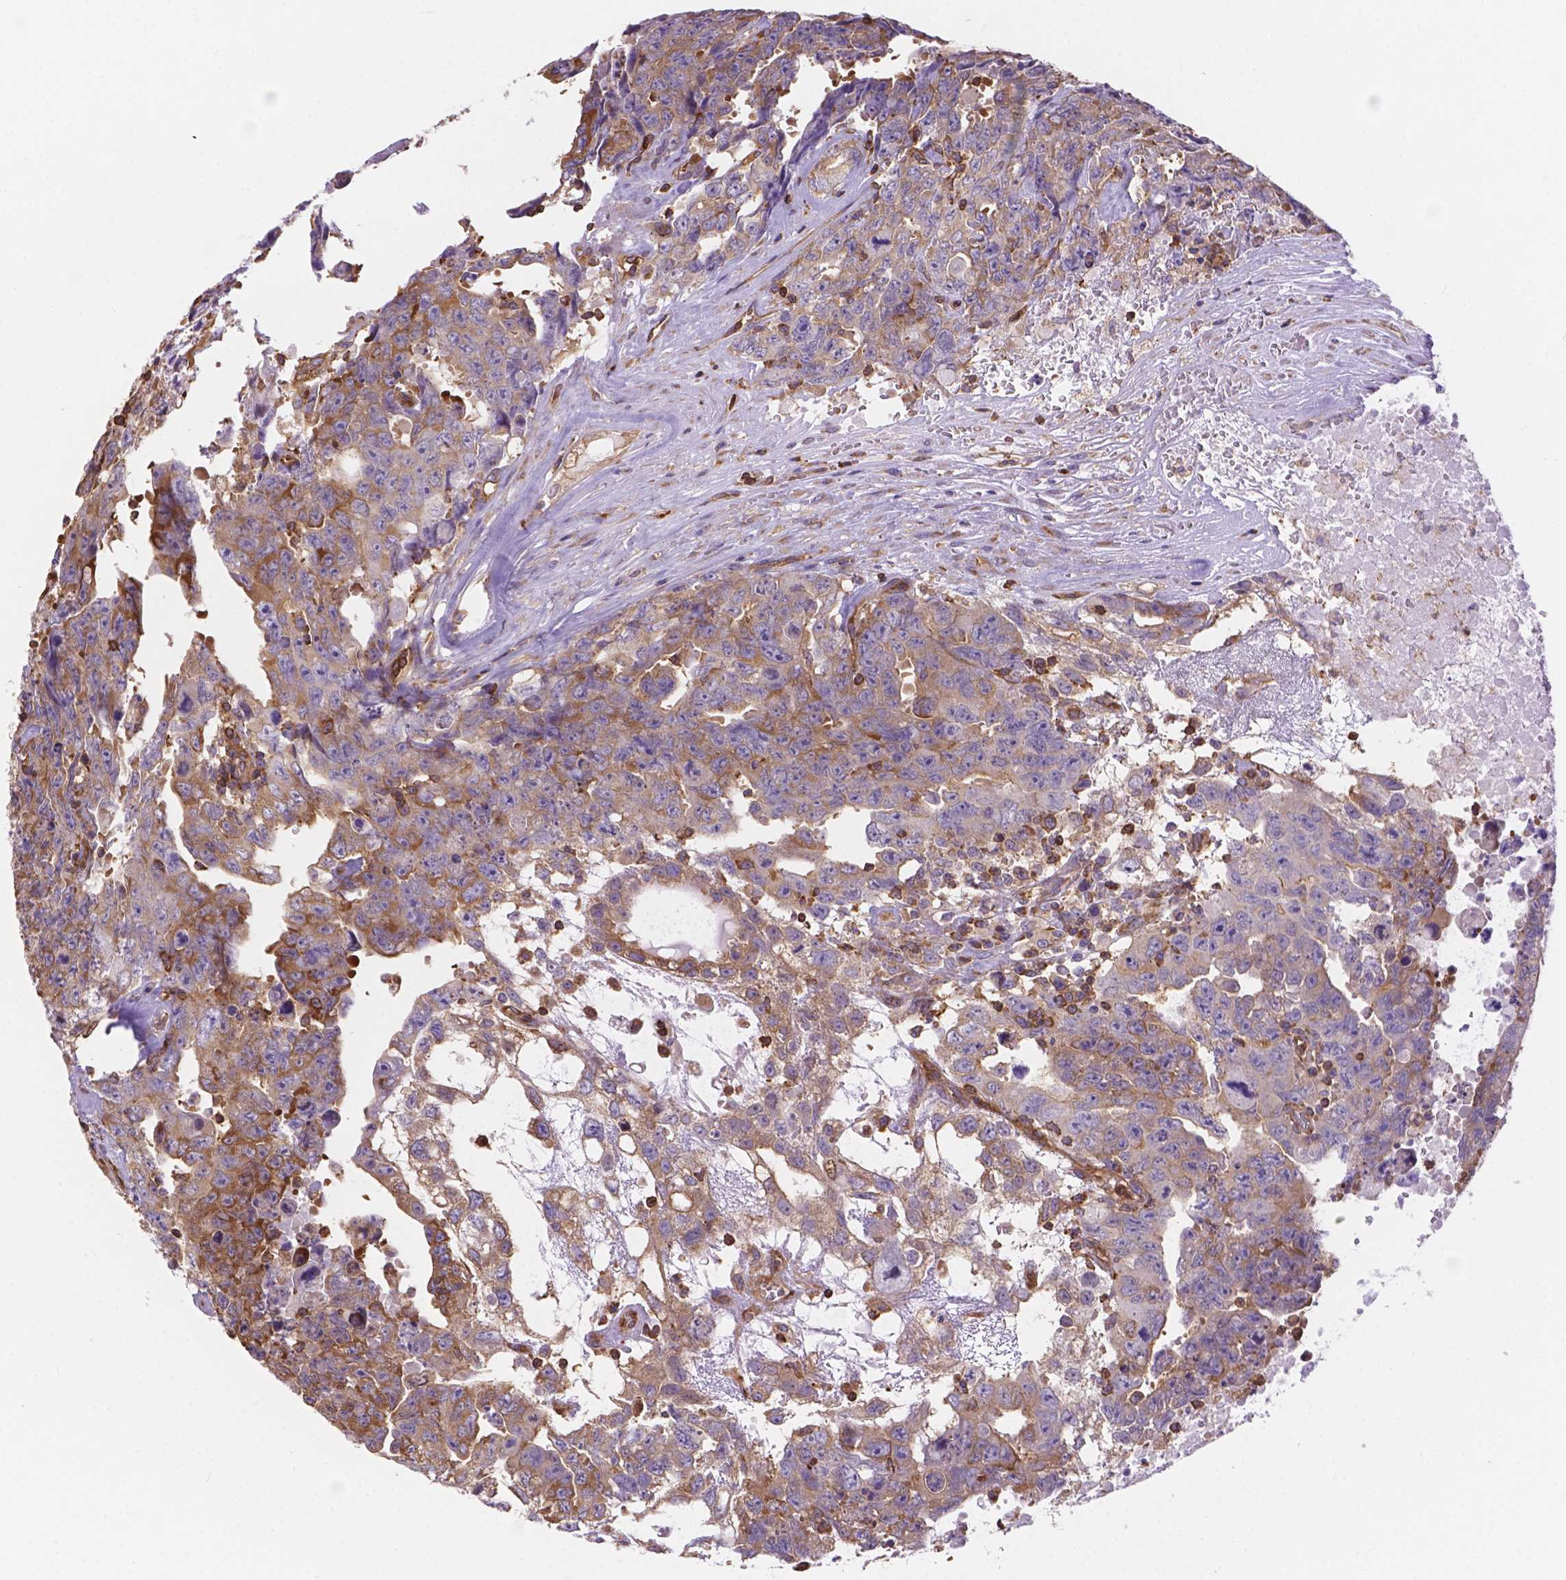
{"staining": {"intensity": "weak", "quantity": "25%-75%", "location": "cytoplasmic/membranous"}, "tissue": "testis cancer", "cell_type": "Tumor cells", "image_type": "cancer", "snomed": [{"axis": "morphology", "description": "Carcinoma, Embryonal, NOS"}, {"axis": "topography", "description": "Testis"}], "caption": "IHC of embryonal carcinoma (testis) displays low levels of weak cytoplasmic/membranous positivity in about 25%-75% of tumor cells.", "gene": "DMWD", "patient": {"sex": "male", "age": 24}}